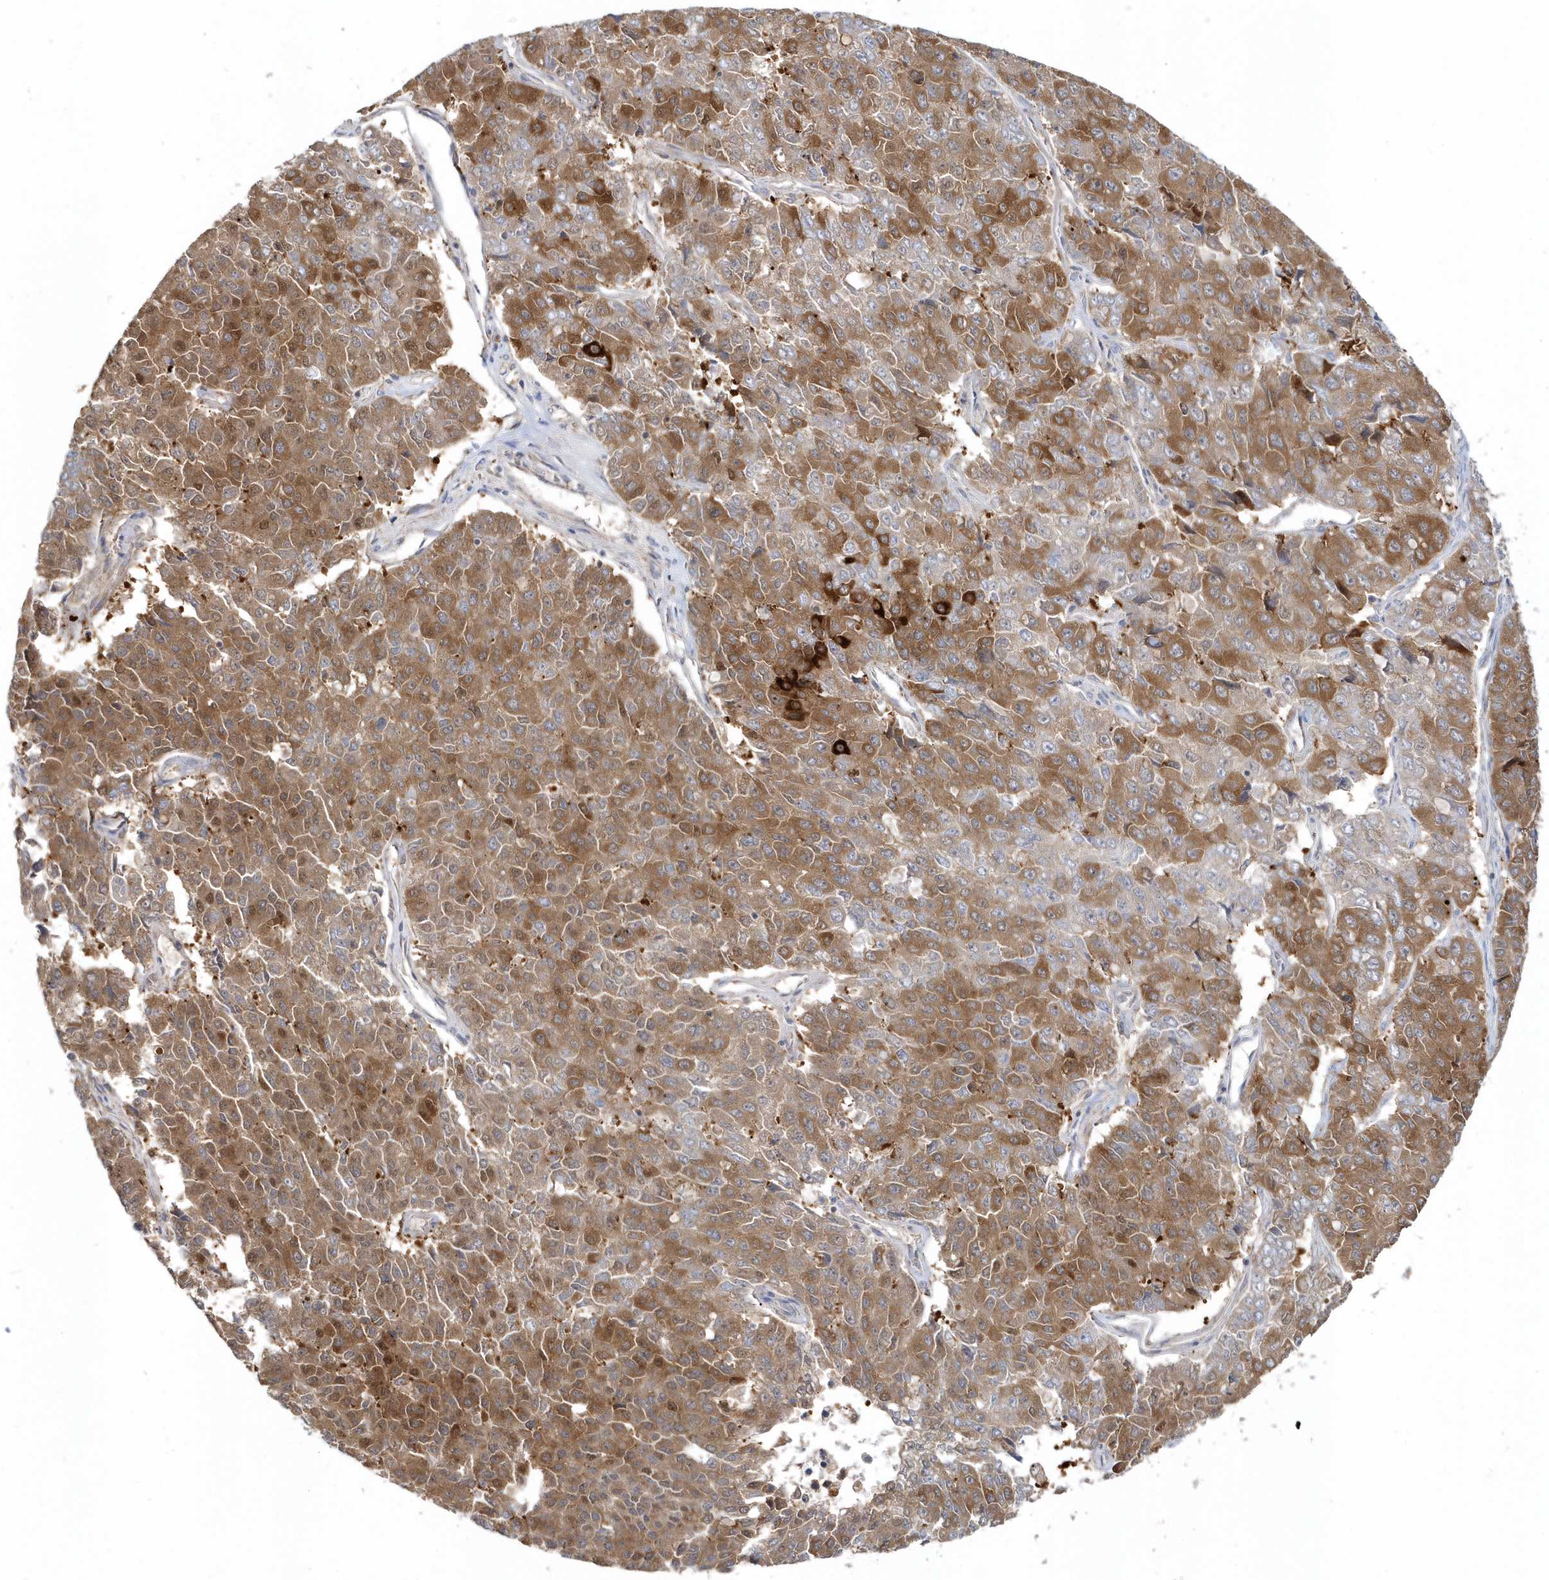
{"staining": {"intensity": "moderate", "quantity": ">75%", "location": "cytoplasmic/membranous"}, "tissue": "pancreatic cancer", "cell_type": "Tumor cells", "image_type": "cancer", "snomed": [{"axis": "morphology", "description": "Adenocarcinoma, NOS"}, {"axis": "topography", "description": "Pancreas"}], "caption": "This is a micrograph of immunohistochemistry (IHC) staining of pancreatic adenocarcinoma, which shows moderate expression in the cytoplasmic/membranous of tumor cells.", "gene": "LEXM", "patient": {"sex": "male", "age": 50}}